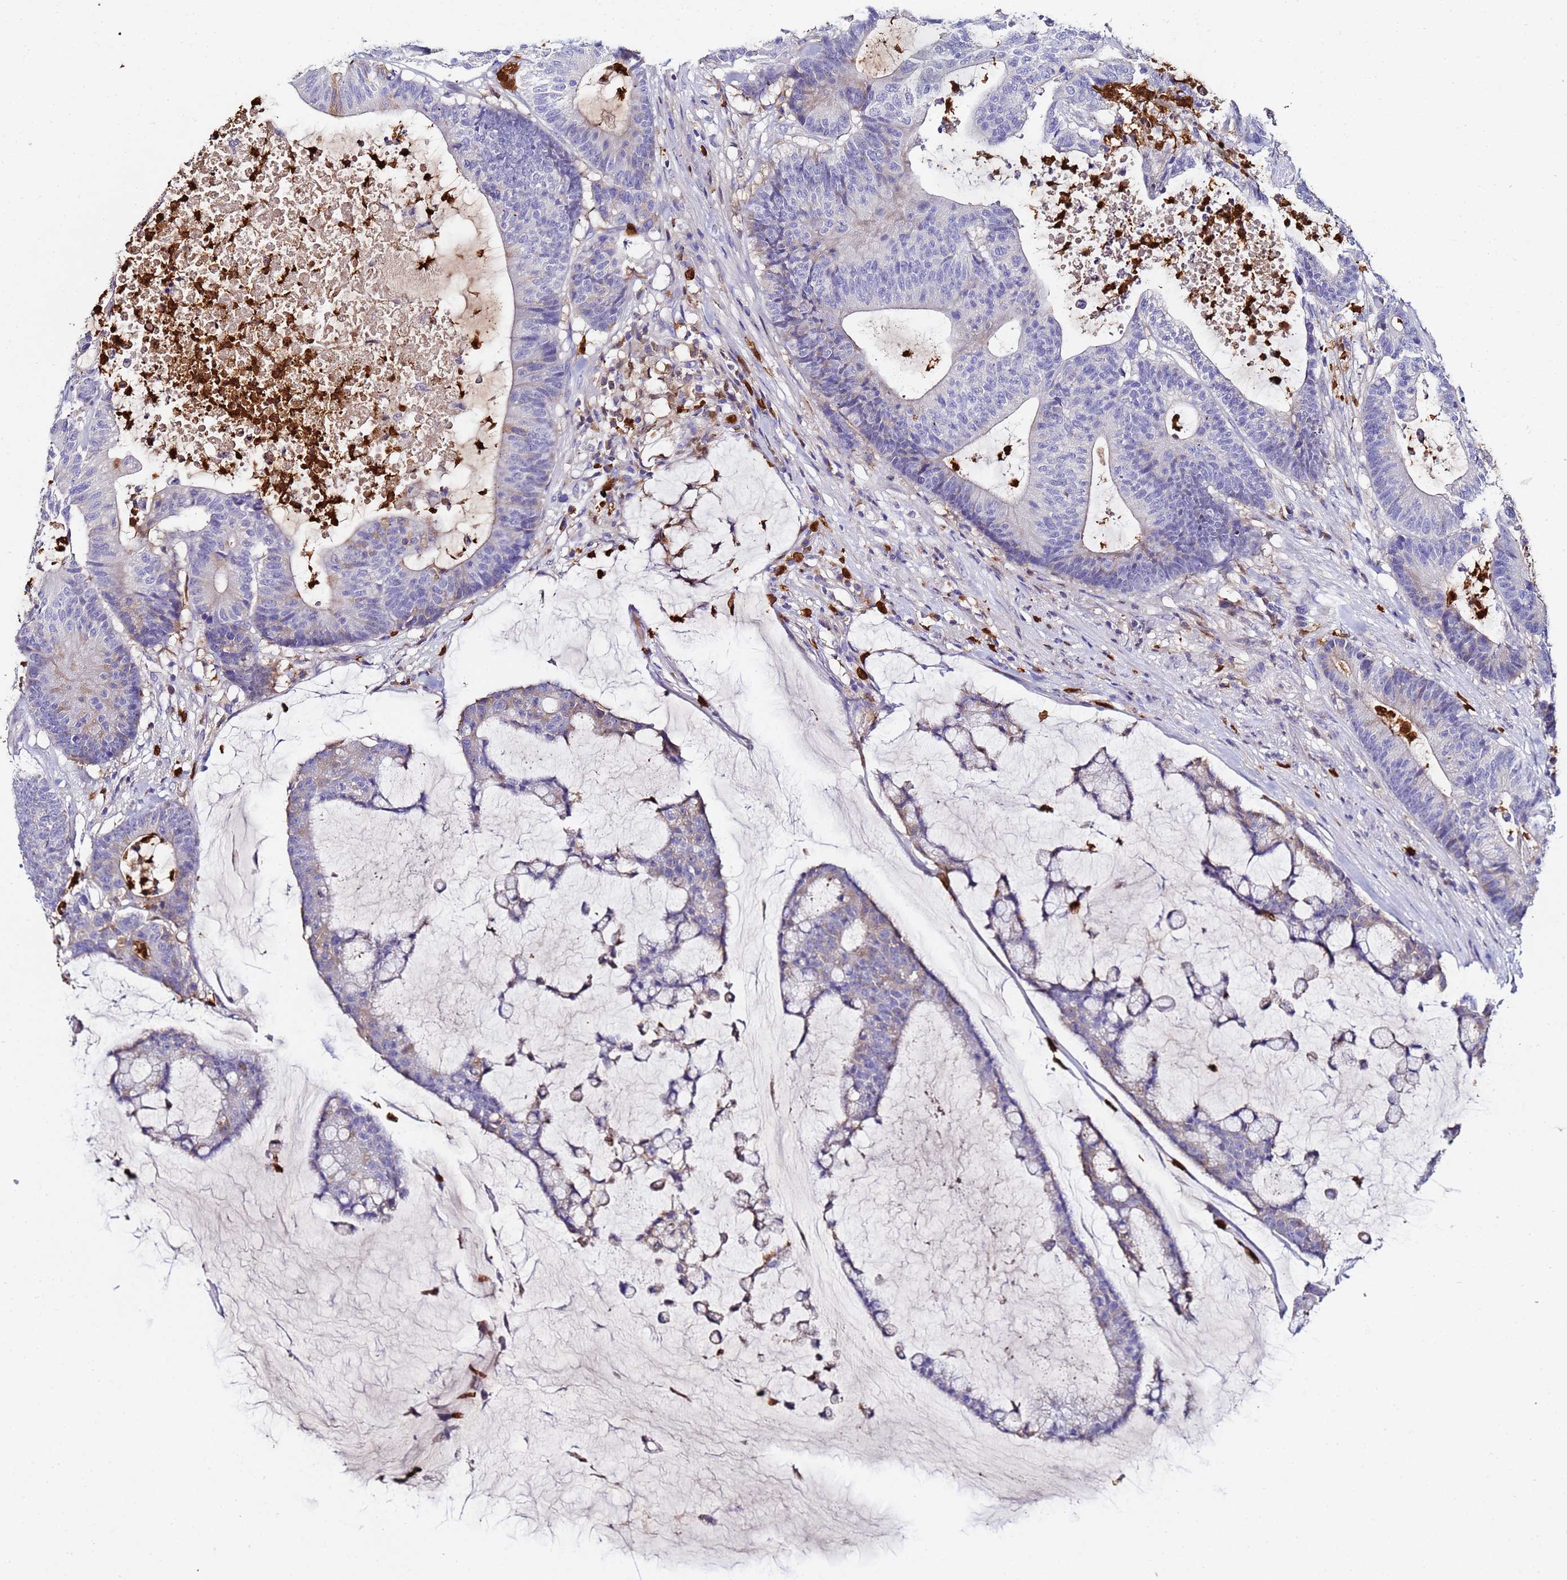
{"staining": {"intensity": "negative", "quantity": "none", "location": "none"}, "tissue": "colorectal cancer", "cell_type": "Tumor cells", "image_type": "cancer", "snomed": [{"axis": "morphology", "description": "Adenocarcinoma, NOS"}, {"axis": "topography", "description": "Colon"}], "caption": "This photomicrograph is of adenocarcinoma (colorectal) stained with immunohistochemistry (IHC) to label a protein in brown with the nuclei are counter-stained blue. There is no expression in tumor cells. The staining was performed using DAB to visualize the protein expression in brown, while the nuclei were stained in blue with hematoxylin (Magnification: 20x).", "gene": "TUBAL3", "patient": {"sex": "female", "age": 84}}